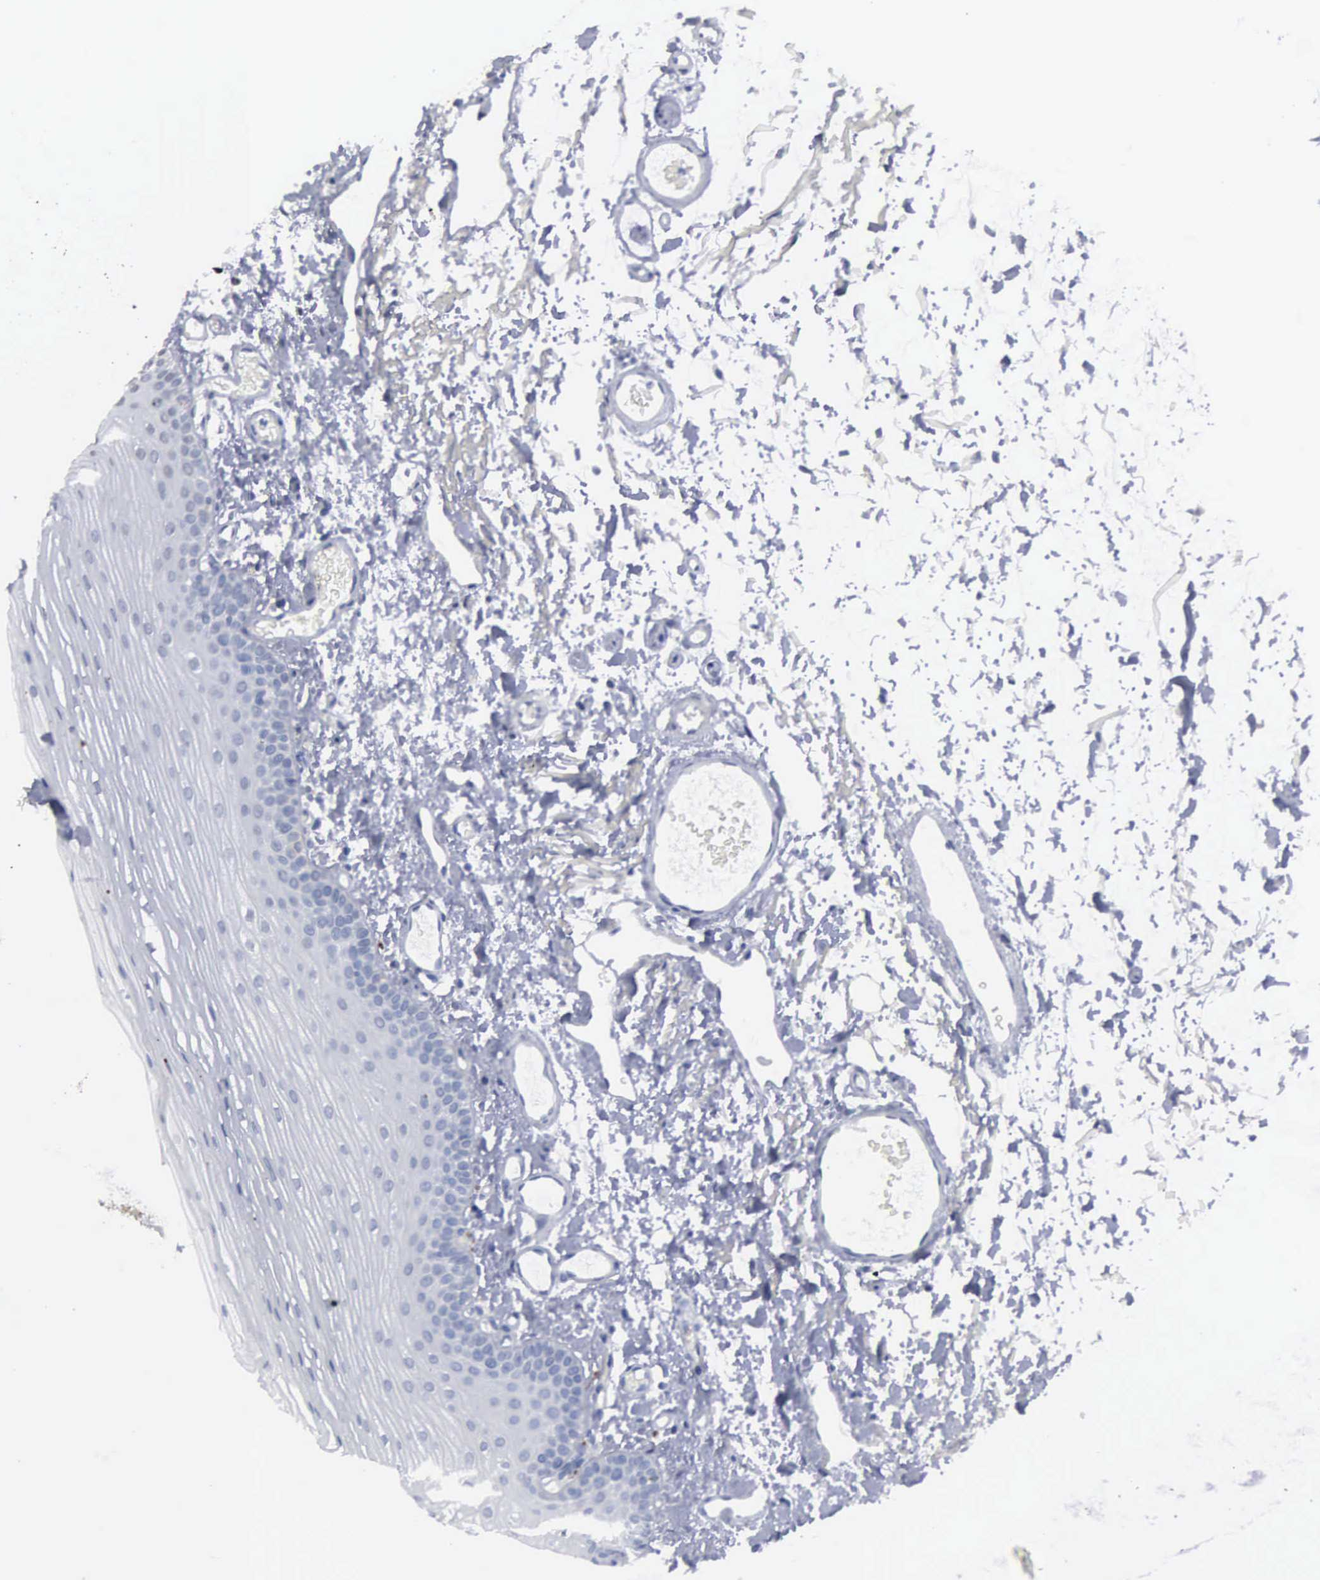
{"staining": {"intensity": "weak", "quantity": "<25%", "location": "nuclear"}, "tissue": "oral mucosa", "cell_type": "Squamous epithelial cells", "image_type": "normal", "snomed": [{"axis": "morphology", "description": "Normal tissue, NOS"}, {"axis": "topography", "description": "Oral tissue"}], "caption": "Immunohistochemistry photomicrograph of benign oral mucosa stained for a protein (brown), which shows no staining in squamous epithelial cells. (IHC, brightfield microscopy, high magnification).", "gene": "UPB1", "patient": {"sex": "male", "age": 52}}